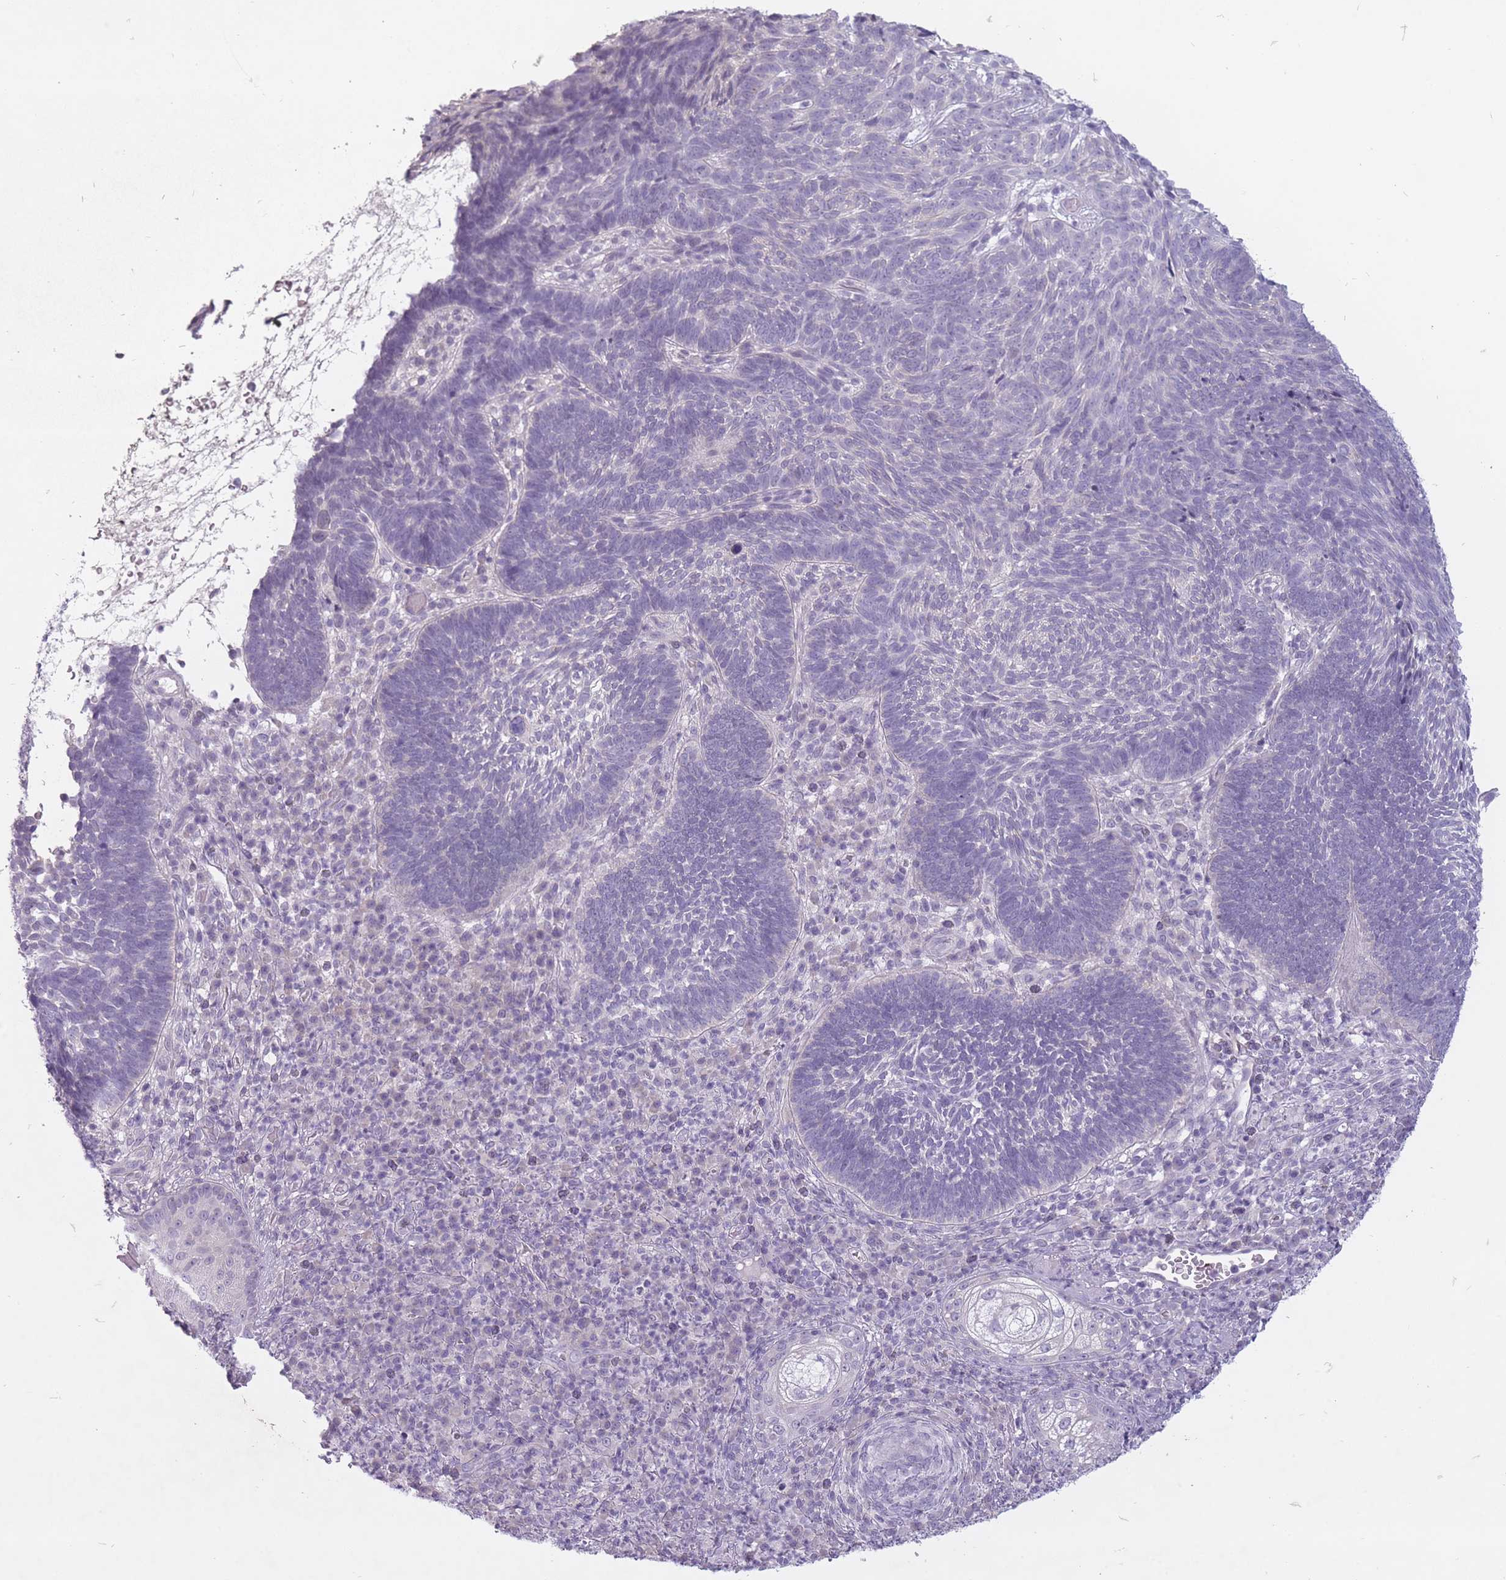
{"staining": {"intensity": "negative", "quantity": "none", "location": "none"}, "tissue": "skin cancer", "cell_type": "Tumor cells", "image_type": "cancer", "snomed": [{"axis": "morphology", "description": "Basal cell carcinoma"}, {"axis": "topography", "description": "Skin"}], "caption": "Skin cancer (basal cell carcinoma) stained for a protein using immunohistochemistry (IHC) exhibits no positivity tumor cells.", "gene": "FAM43B", "patient": {"sex": "male", "age": 88}}